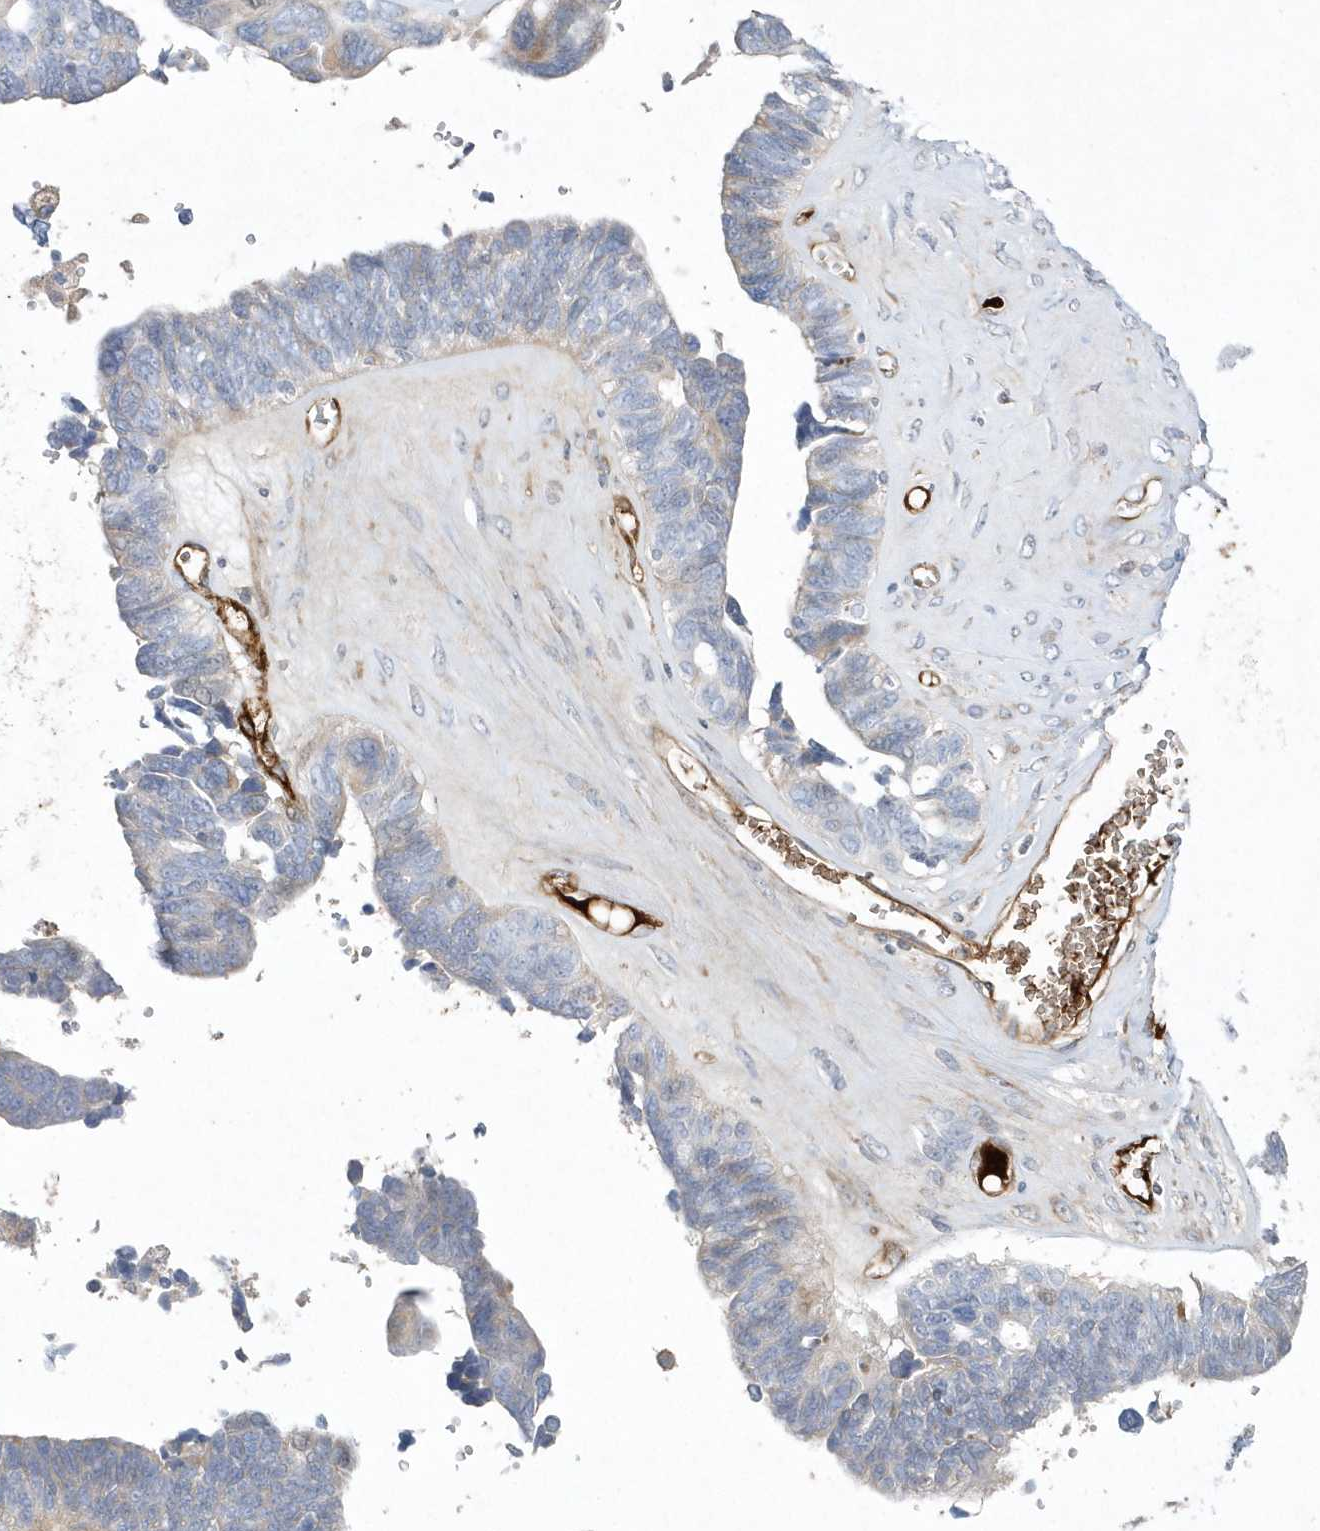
{"staining": {"intensity": "negative", "quantity": "none", "location": "none"}, "tissue": "ovarian cancer", "cell_type": "Tumor cells", "image_type": "cancer", "snomed": [{"axis": "morphology", "description": "Cystadenocarcinoma, serous, NOS"}, {"axis": "topography", "description": "Ovary"}], "caption": "Immunohistochemistry micrograph of ovarian cancer (serous cystadenocarcinoma) stained for a protein (brown), which shows no expression in tumor cells. (Brightfield microscopy of DAB (3,3'-diaminobenzidine) immunohistochemistry at high magnification).", "gene": "TMEM132B", "patient": {"sex": "female", "age": 79}}